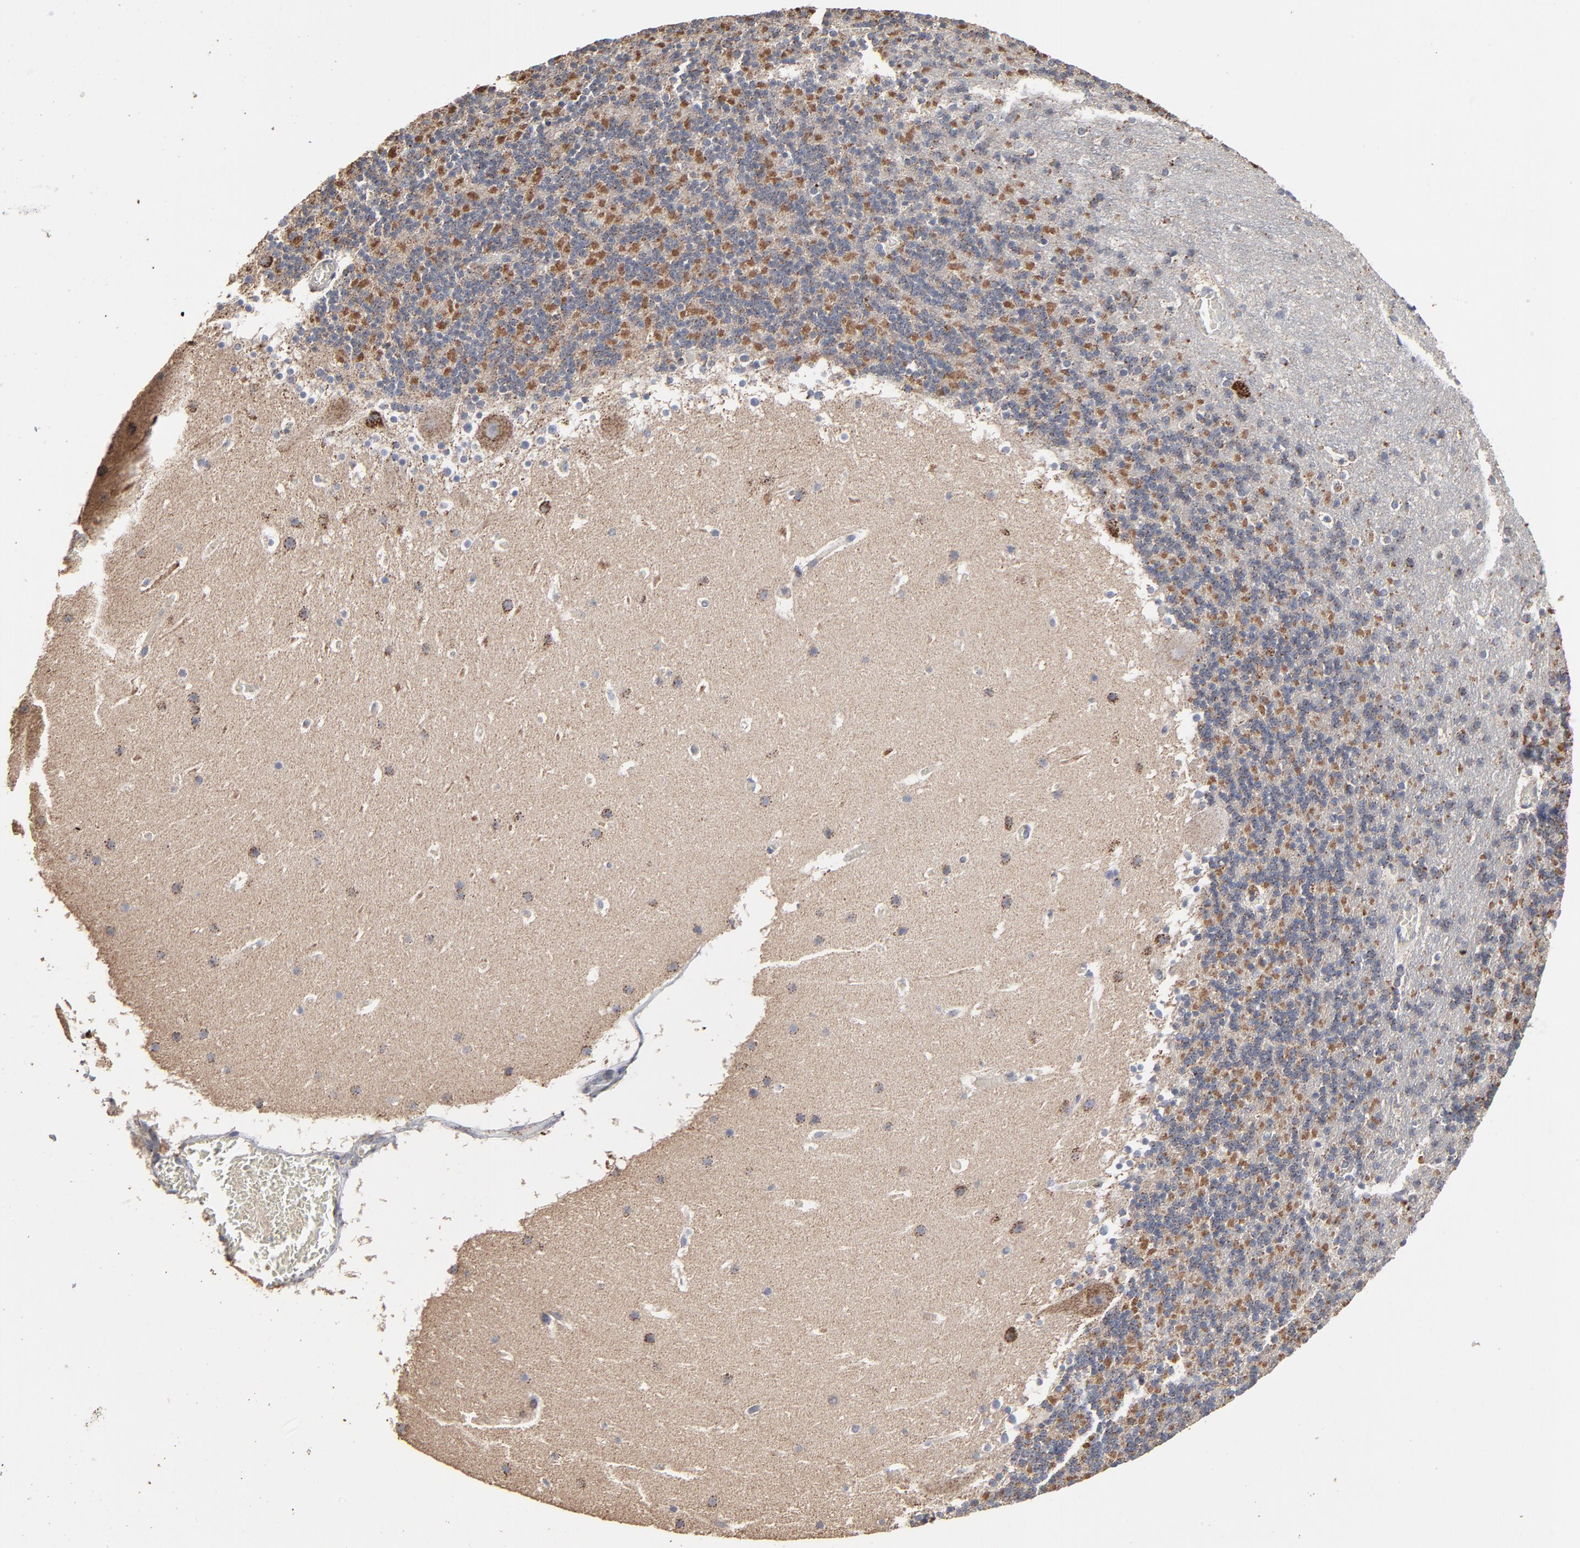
{"staining": {"intensity": "moderate", "quantity": "25%-75%", "location": "cytoplasmic/membranous"}, "tissue": "cerebellum", "cell_type": "Cells in granular layer", "image_type": "normal", "snomed": [{"axis": "morphology", "description": "Normal tissue, NOS"}, {"axis": "topography", "description": "Cerebellum"}], "caption": "Immunohistochemical staining of unremarkable cerebellum displays medium levels of moderate cytoplasmic/membranous expression in approximately 25%-75% of cells in granular layer.", "gene": "UQCRC1", "patient": {"sex": "male", "age": 45}}